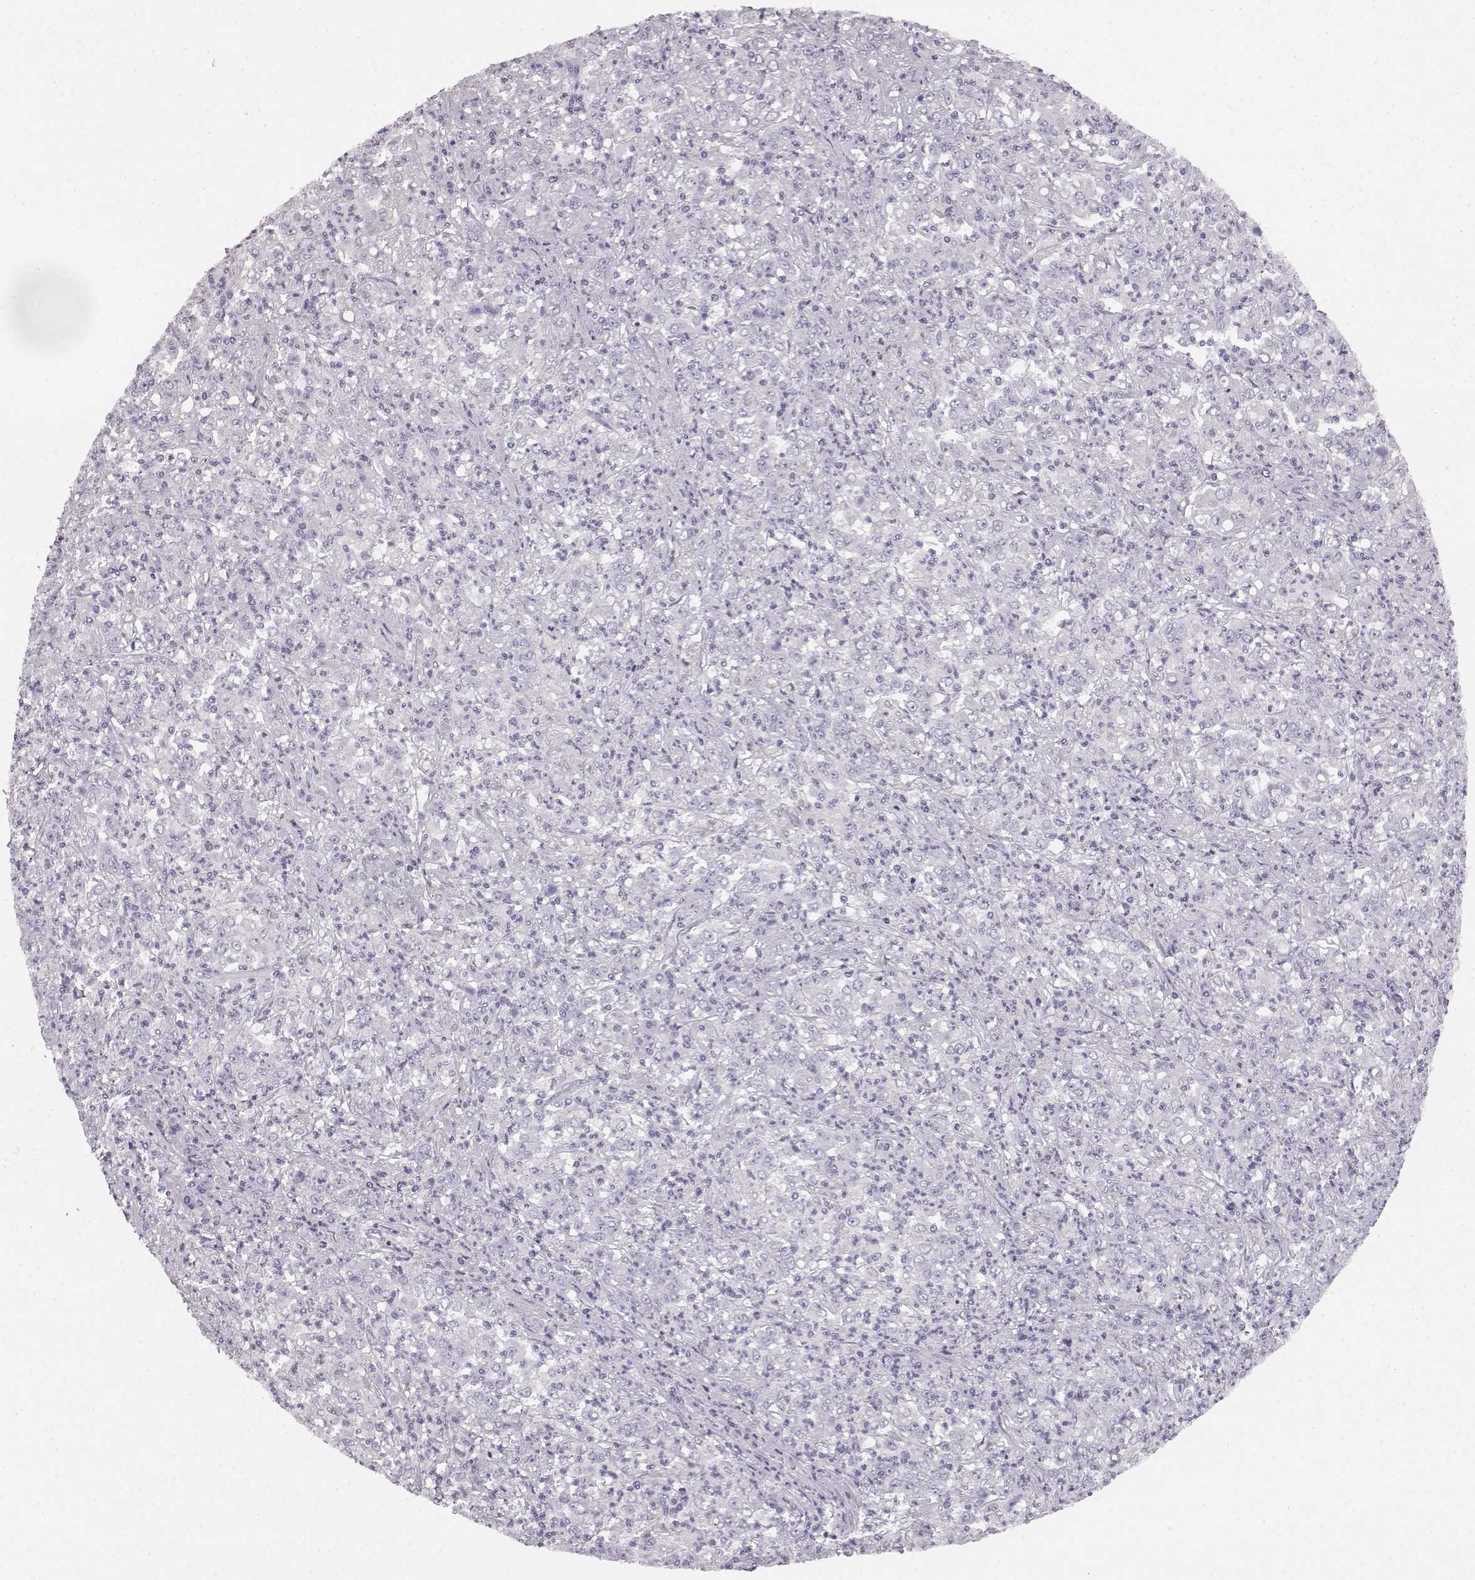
{"staining": {"intensity": "negative", "quantity": "none", "location": "none"}, "tissue": "stomach cancer", "cell_type": "Tumor cells", "image_type": "cancer", "snomed": [{"axis": "morphology", "description": "Adenocarcinoma, NOS"}, {"axis": "topography", "description": "Stomach, lower"}], "caption": "Tumor cells are negative for brown protein staining in stomach cancer.", "gene": "KIAA0319", "patient": {"sex": "female", "age": 71}}